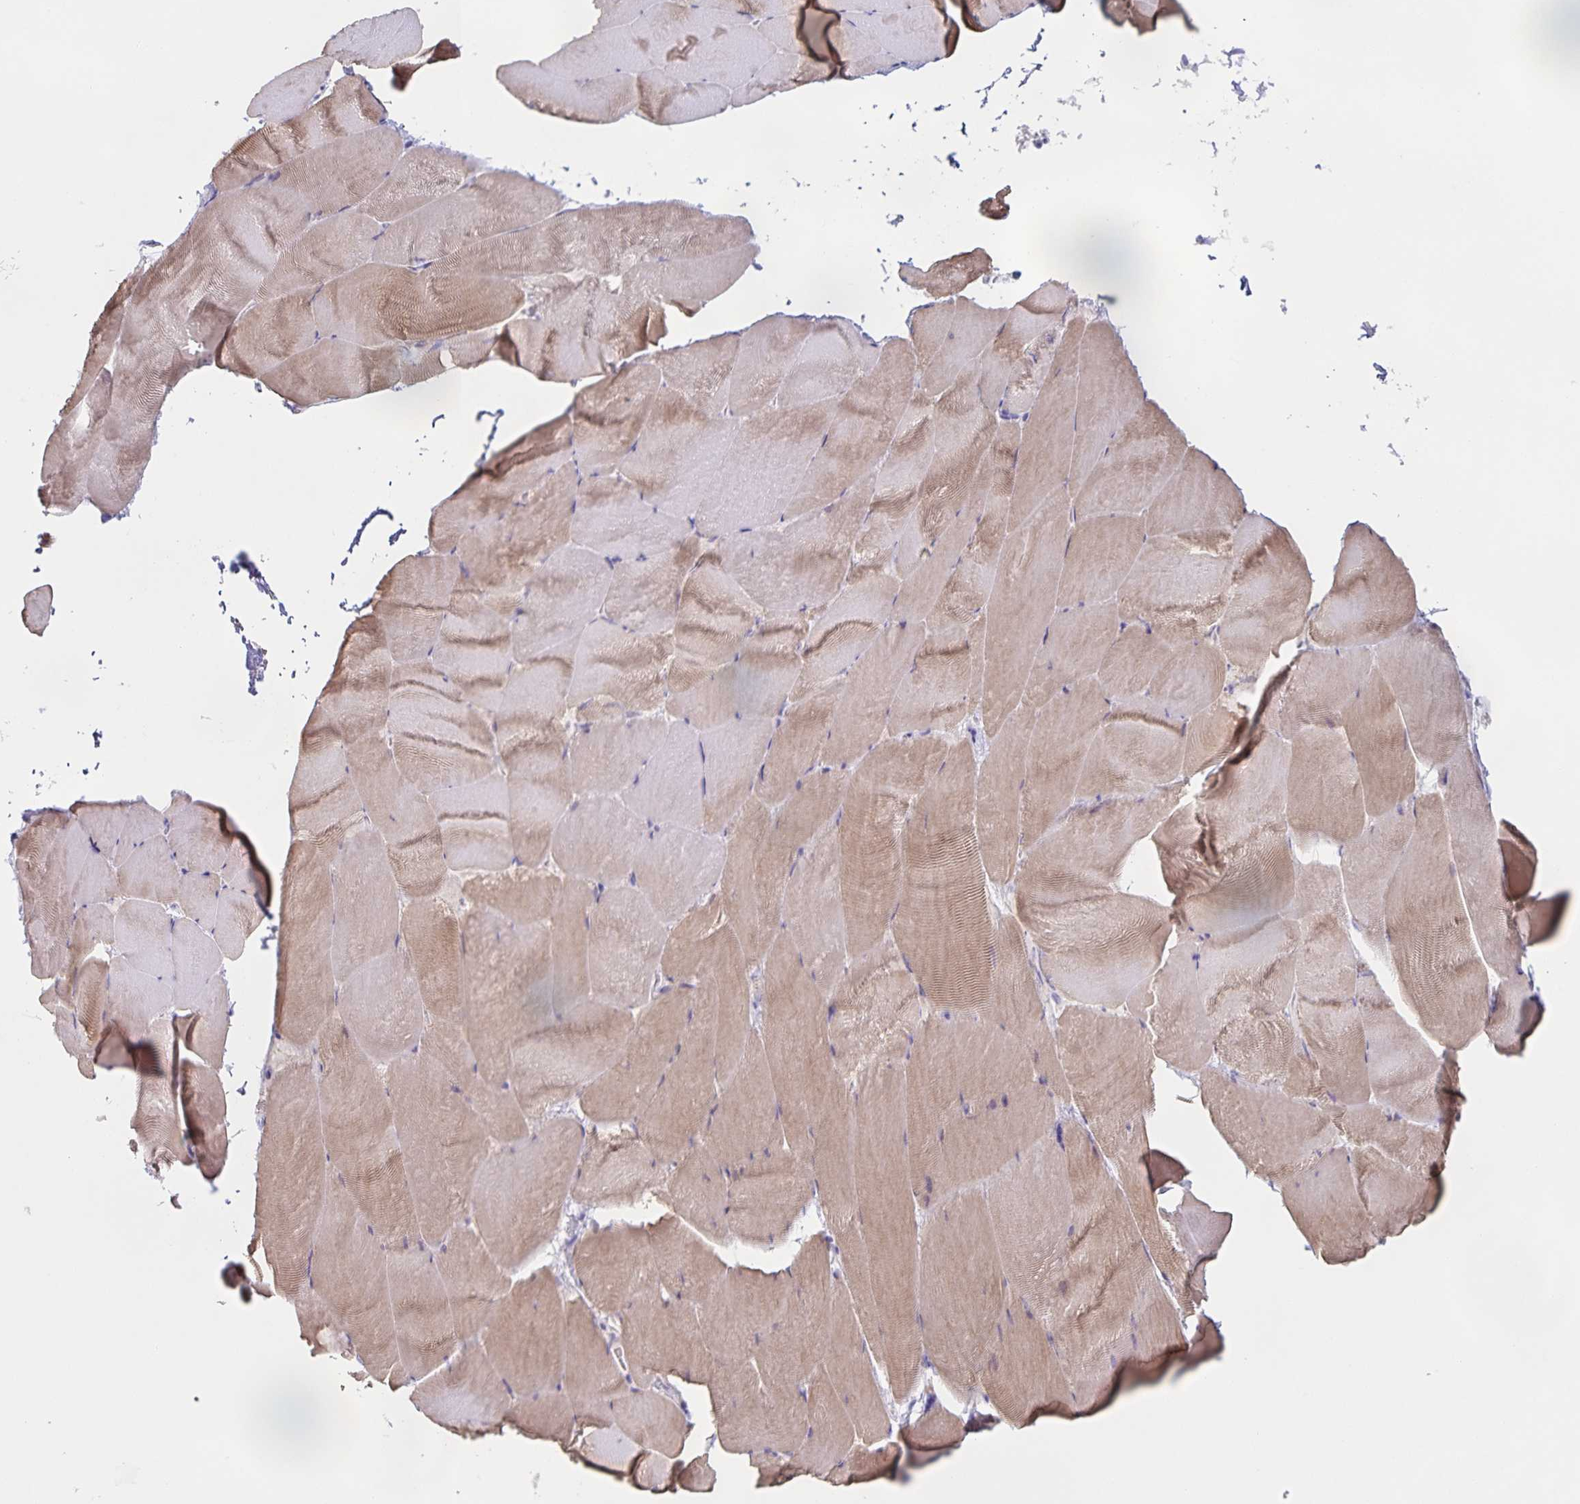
{"staining": {"intensity": "moderate", "quantity": "25%-75%", "location": "cytoplasmic/membranous"}, "tissue": "skeletal muscle", "cell_type": "Myocytes", "image_type": "normal", "snomed": [{"axis": "morphology", "description": "Normal tissue, NOS"}, {"axis": "topography", "description": "Skeletal muscle"}], "caption": "Protein staining of benign skeletal muscle shows moderate cytoplasmic/membranous staining in approximately 25%-75% of myocytes.", "gene": "CENPH", "patient": {"sex": "female", "age": 64}}